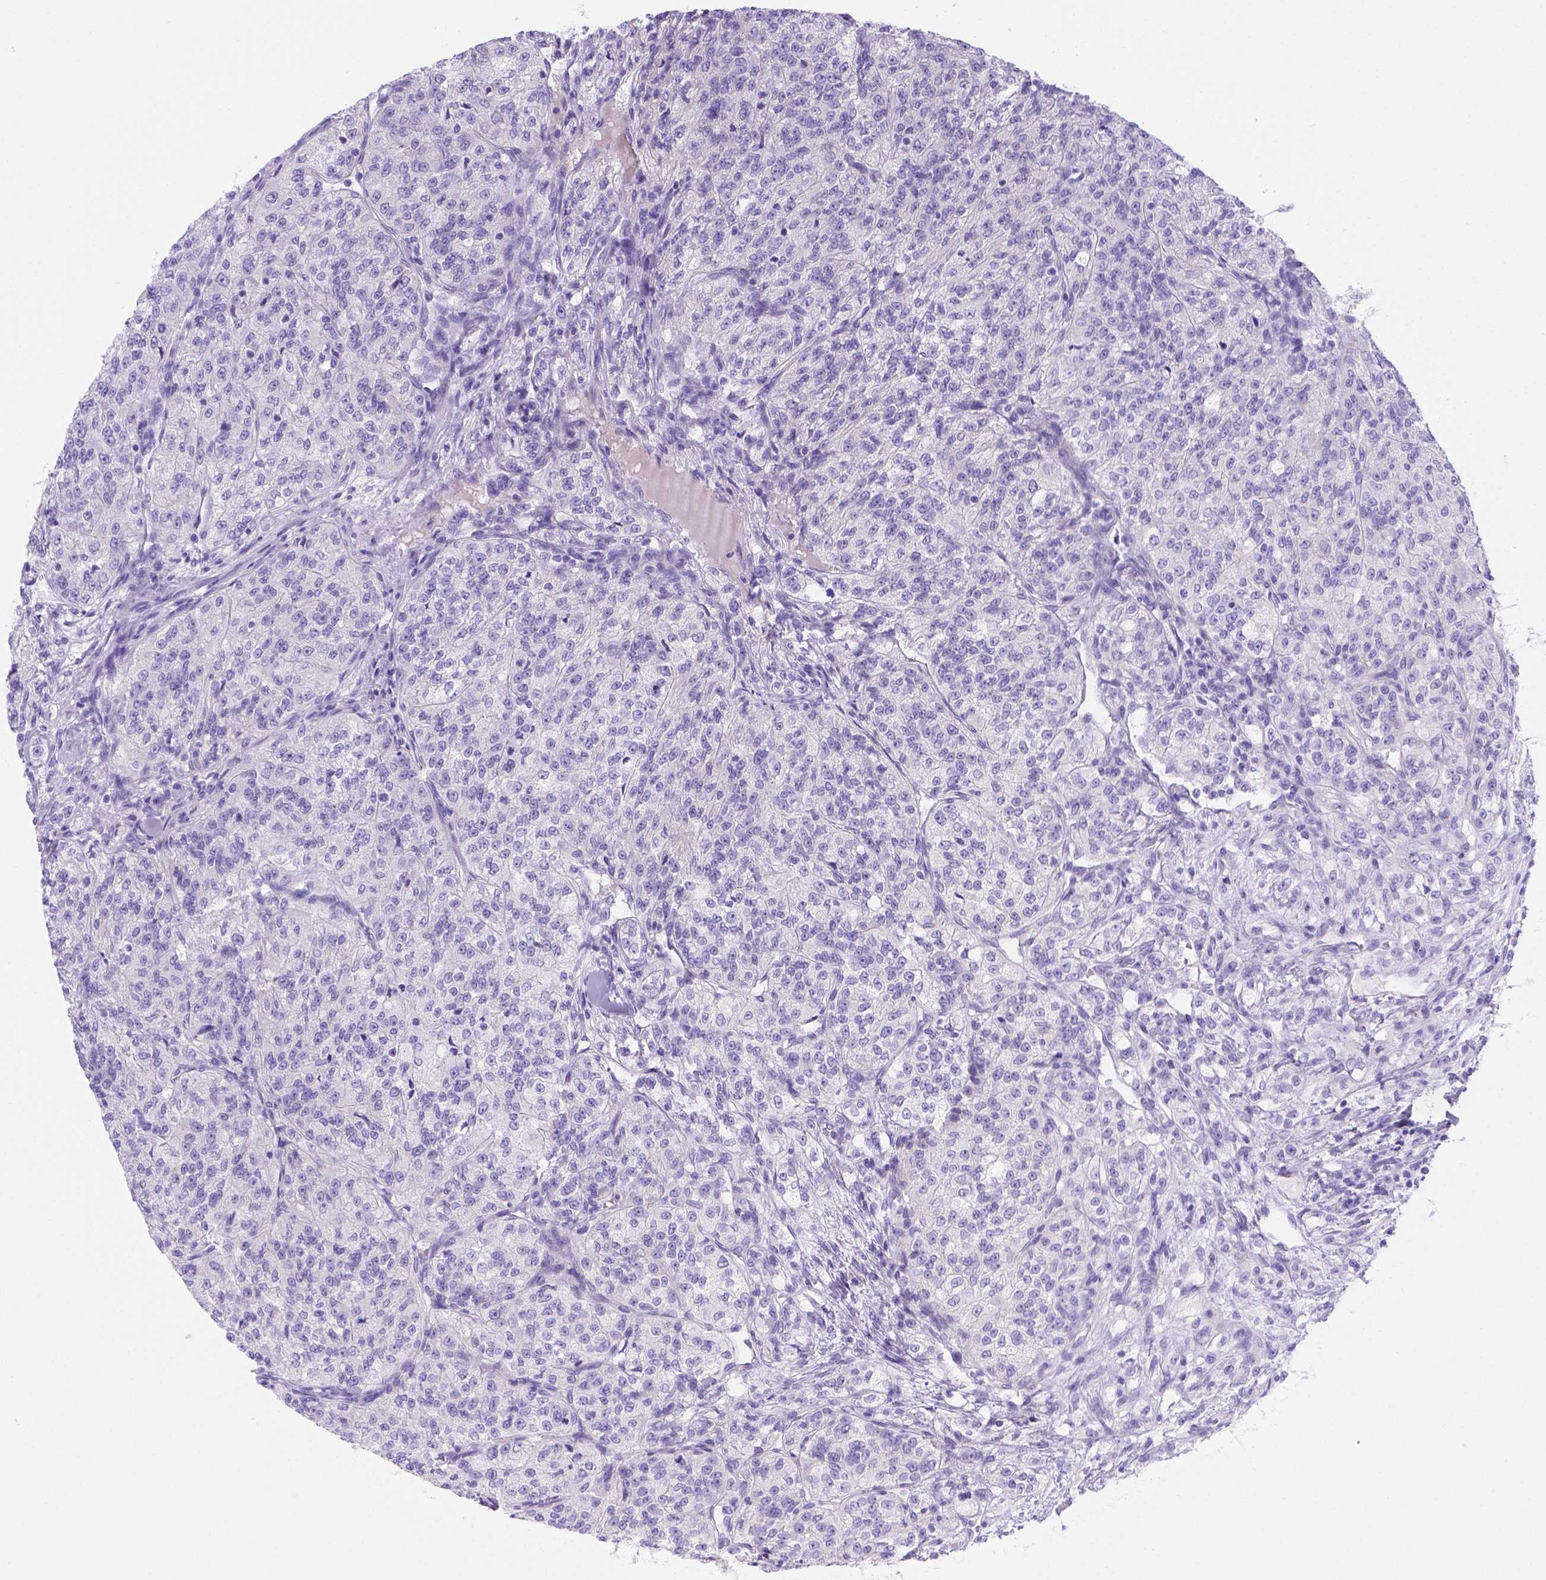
{"staining": {"intensity": "negative", "quantity": "none", "location": "none"}, "tissue": "renal cancer", "cell_type": "Tumor cells", "image_type": "cancer", "snomed": [{"axis": "morphology", "description": "Adenocarcinoma, NOS"}, {"axis": "topography", "description": "Kidney"}], "caption": "Tumor cells show no significant positivity in adenocarcinoma (renal).", "gene": "MLN", "patient": {"sex": "female", "age": 63}}